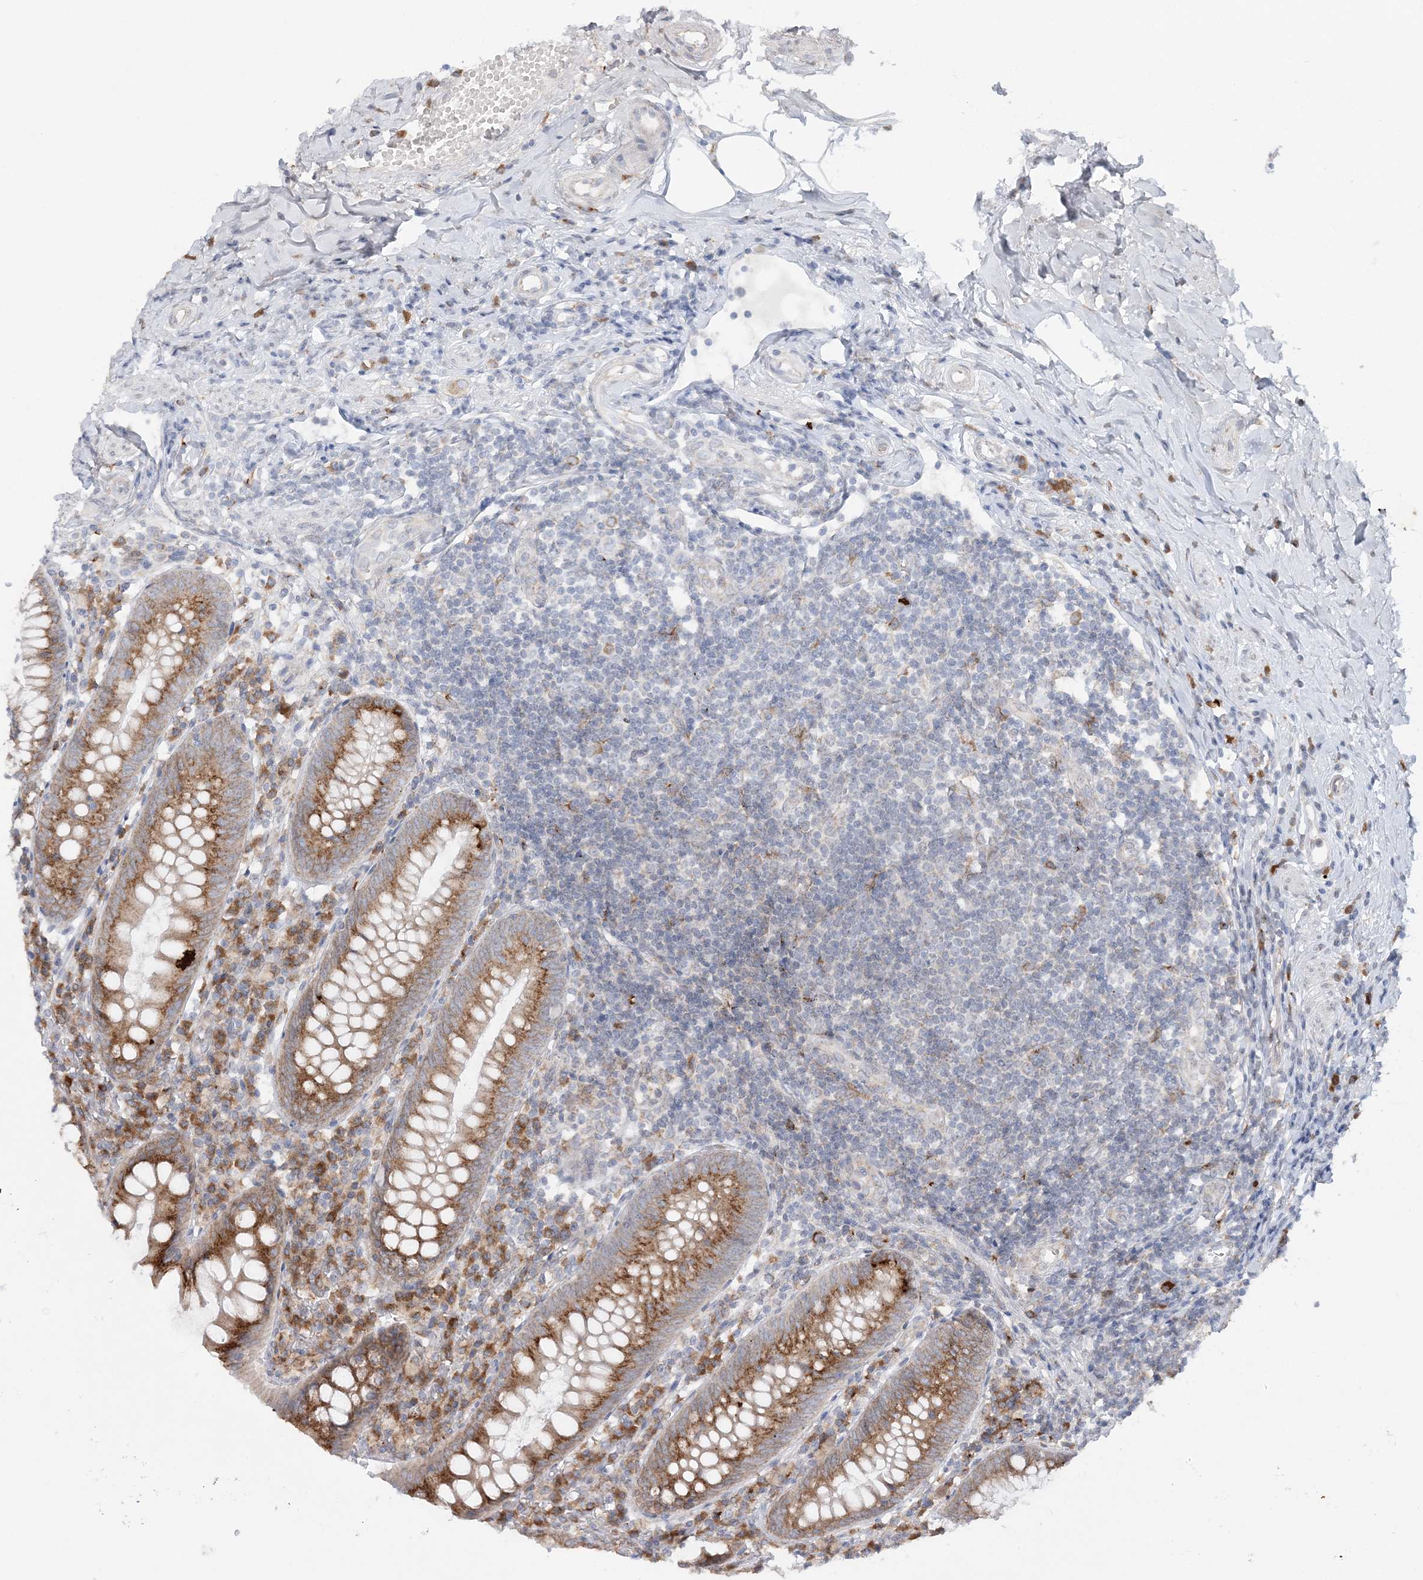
{"staining": {"intensity": "moderate", "quantity": ">75%", "location": "cytoplasmic/membranous"}, "tissue": "appendix", "cell_type": "Glandular cells", "image_type": "normal", "snomed": [{"axis": "morphology", "description": "Normal tissue, NOS"}, {"axis": "topography", "description": "Appendix"}], "caption": "DAB (3,3'-diaminobenzidine) immunohistochemical staining of unremarkable human appendix shows moderate cytoplasmic/membranous protein staining in about >75% of glandular cells.", "gene": "TMED10", "patient": {"sex": "female", "age": 54}}